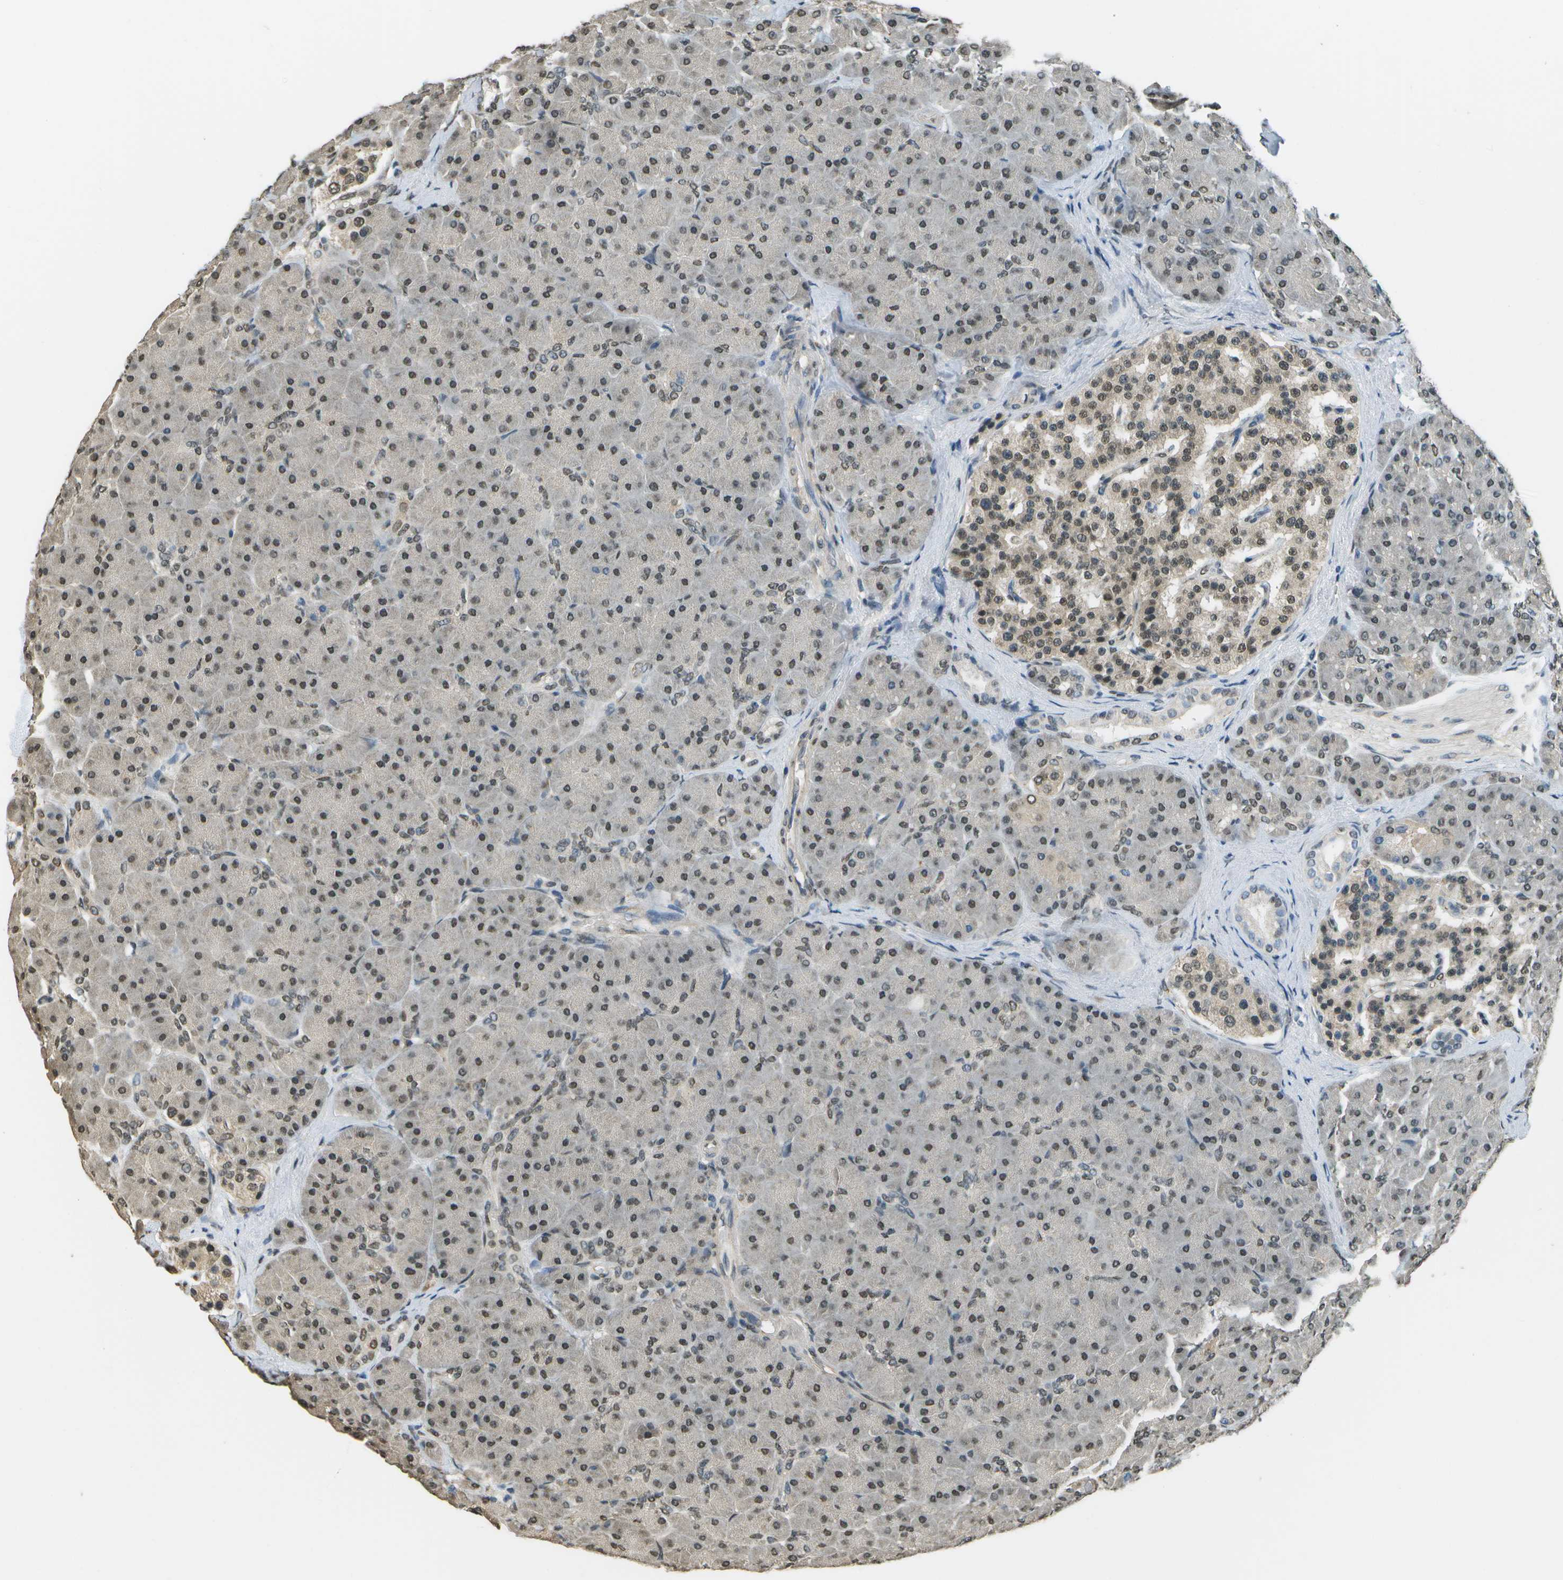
{"staining": {"intensity": "moderate", "quantity": "<25%", "location": "nuclear"}, "tissue": "pancreas", "cell_type": "Exocrine glandular cells", "image_type": "normal", "snomed": [{"axis": "morphology", "description": "Normal tissue, NOS"}, {"axis": "topography", "description": "Pancreas"}], "caption": "This photomicrograph shows IHC staining of benign pancreas, with low moderate nuclear staining in approximately <25% of exocrine glandular cells.", "gene": "ABL2", "patient": {"sex": "male", "age": 66}}